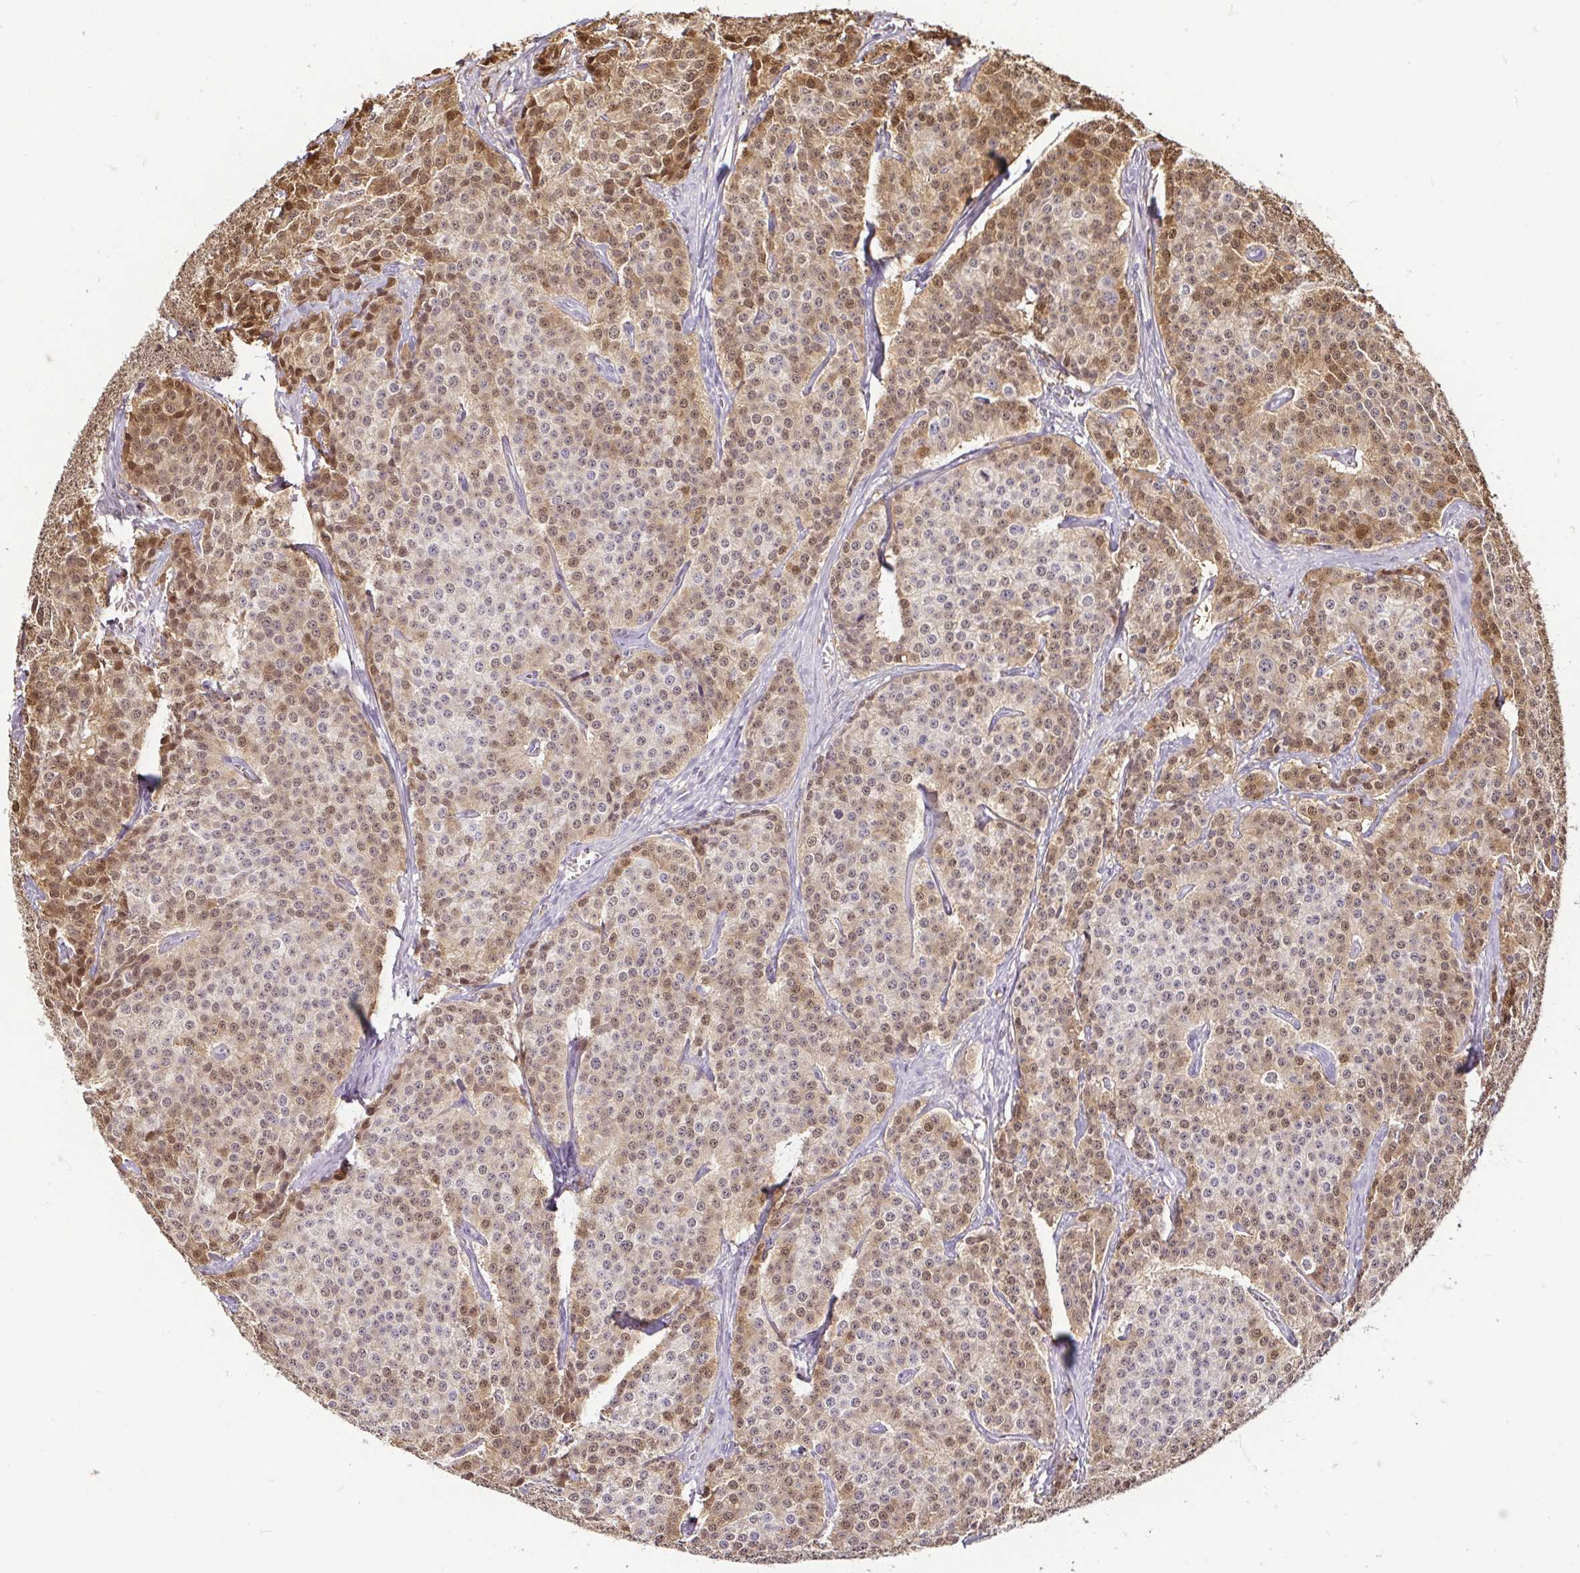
{"staining": {"intensity": "moderate", "quantity": "25%-75%", "location": "cytoplasmic/membranous,nuclear"}, "tissue": "carcinoid", "cell_type": "Tumor cells", "image_type": "cancer", "snomed": [{"axis": "morphology", "description": "Carcinoid, malignant, NOS"}, {"axis": "topography", "description": "Small intestine"}], "caption": "IHC of human carcinoid exhibits medium levels of moderate cytoplasmic/membranous and nuclear positivity in approximately 25%-75% of tumor cells.", "gene": "HOPX", "patient": {"sex": "female", "age": 64}}